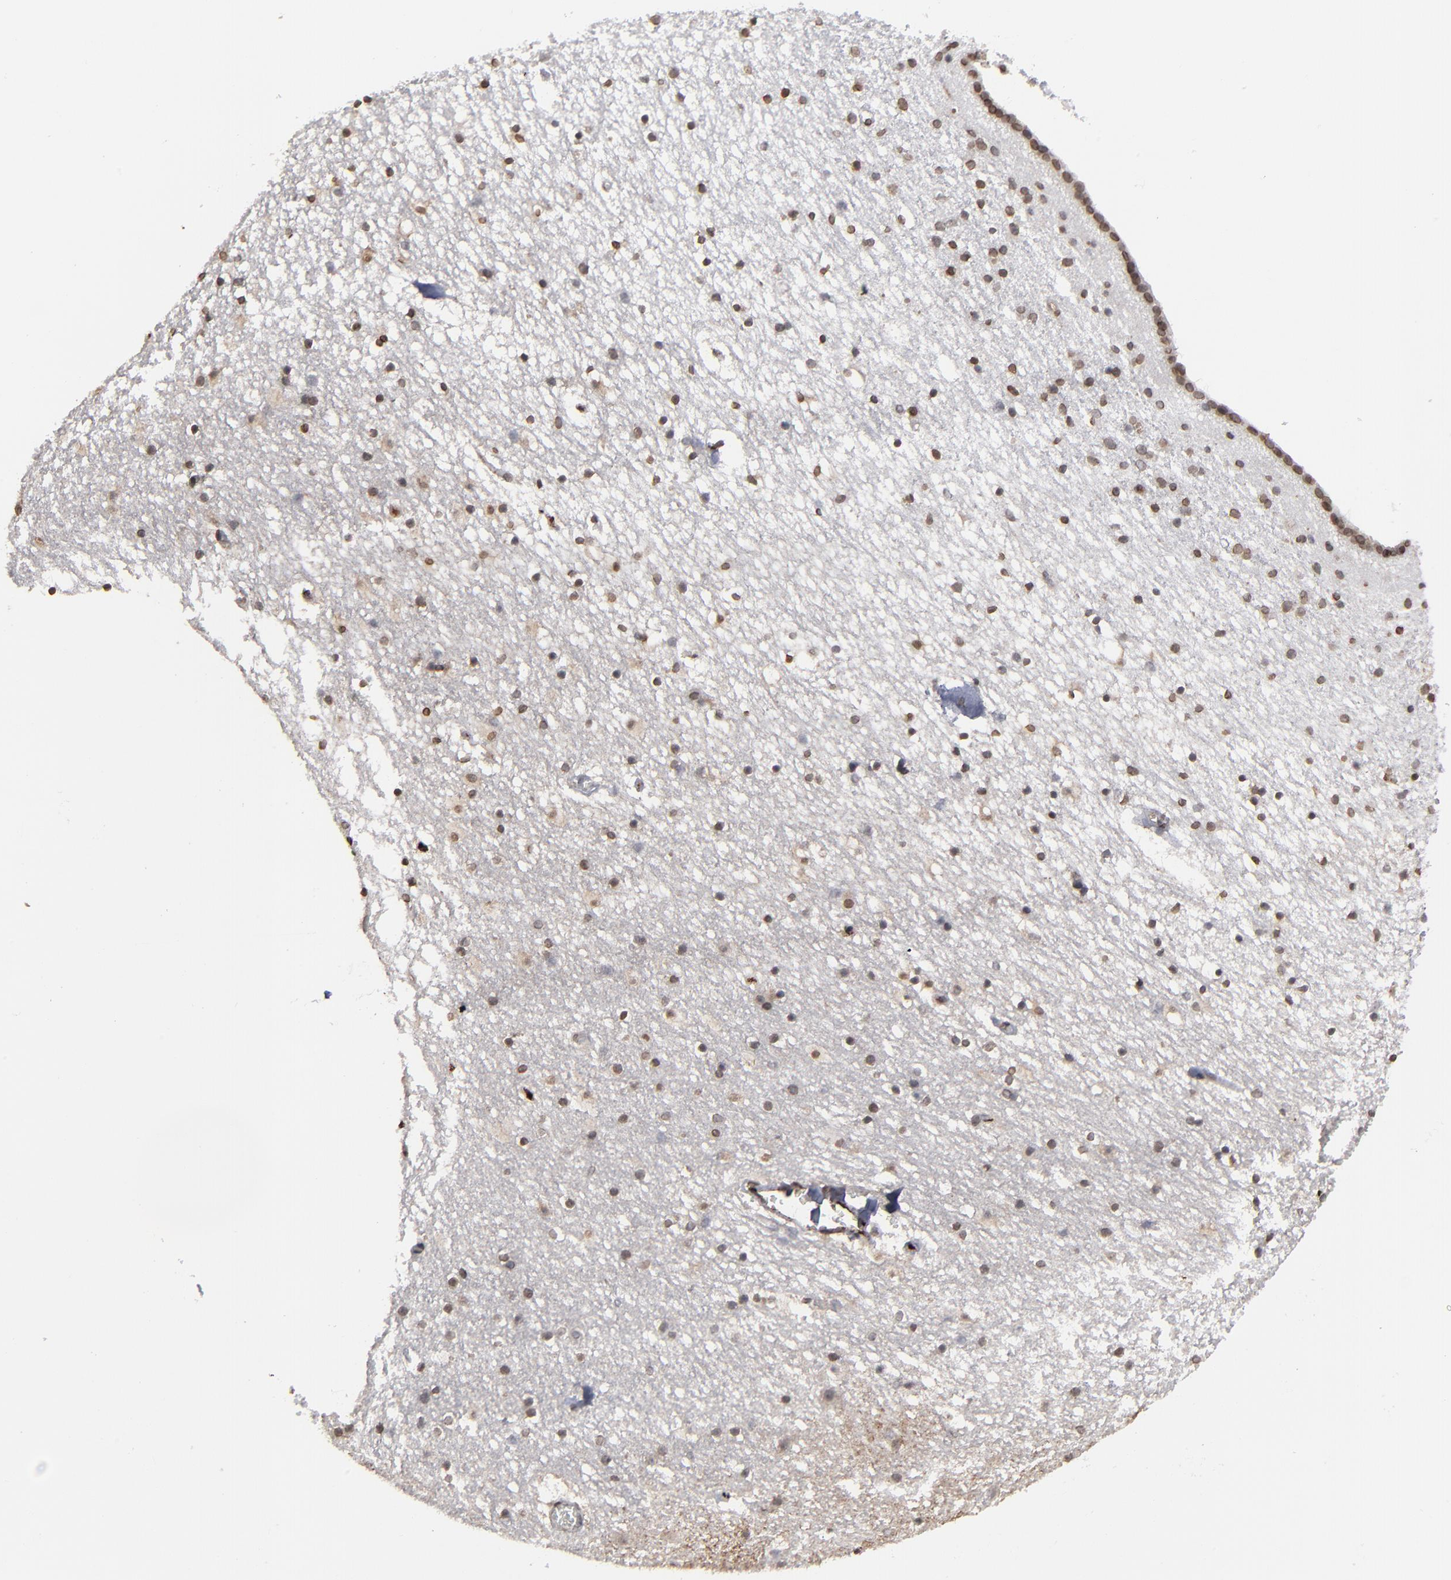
{"staining": {"intensity": "moderate", "quantity": ">75%", "location": "nuclear"}, "tissue": "caudate", "cell_type": "Glial cells", "image_type": "normal", "snomed": [{"axis": "morphology", "description": "Normal tissue, NOS"}, {"axis": "topography", "description": "Lateral ventricle wall"}], "caption": "Benign caudate reveals moderate nuclear expression in about >75% of glial cells.", "gene": "BAZ1A", "patient": {"sex": "male", "age": 45}}